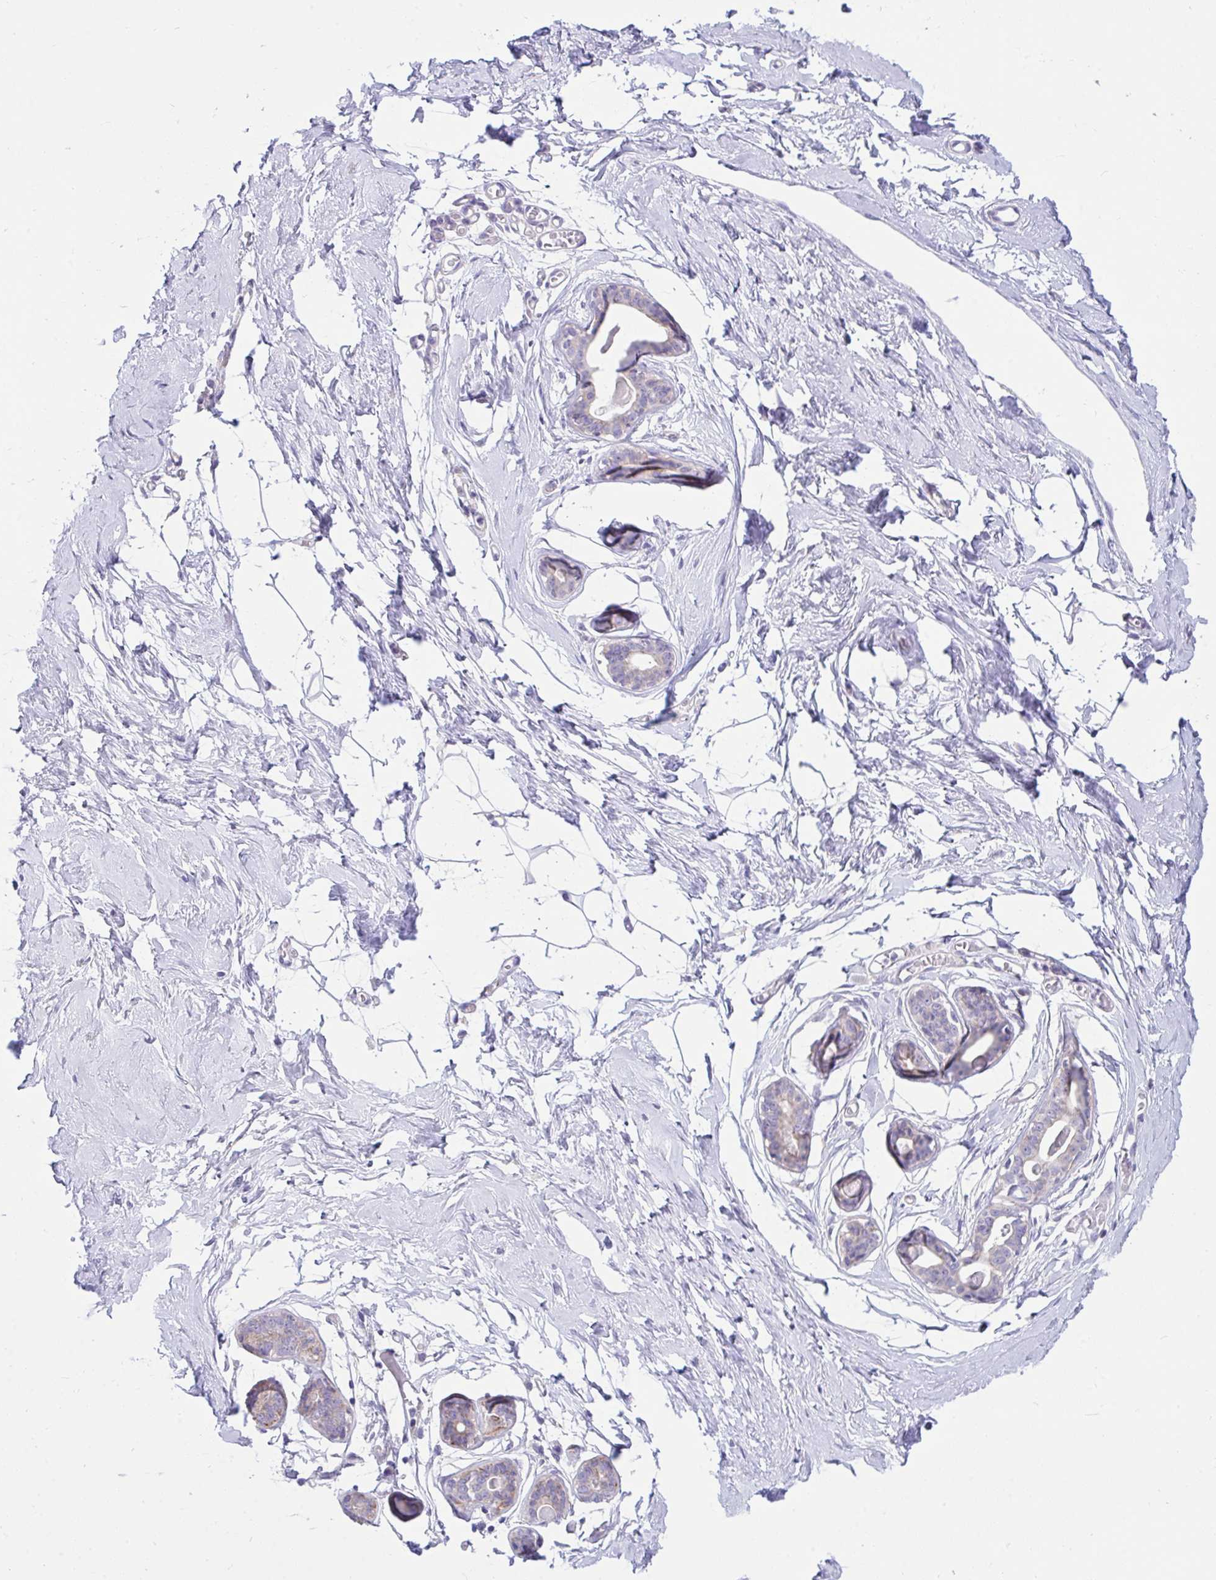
{"staining": {"intensity": "negative", "quantity": "none", "location": "none"}, "tissue": "breast", "cell_type": "Adipocytes", "image_type": "normal", "snomed": [{"axis": "morphology", "description": "Normal tissue, NOS"}, {"axis": "topography", "description": "Breast"}], "caption": "Histopathology image shows no significant protein staining in adipocytes of benign breast. Brightfield microscopy of immunohistochemistry (IHC) stained with DAB (brown) and hematoxylin (blue), captured at high magnification.", "gene": "DTX3", "patient": {"sex": "female", "age": 45}}